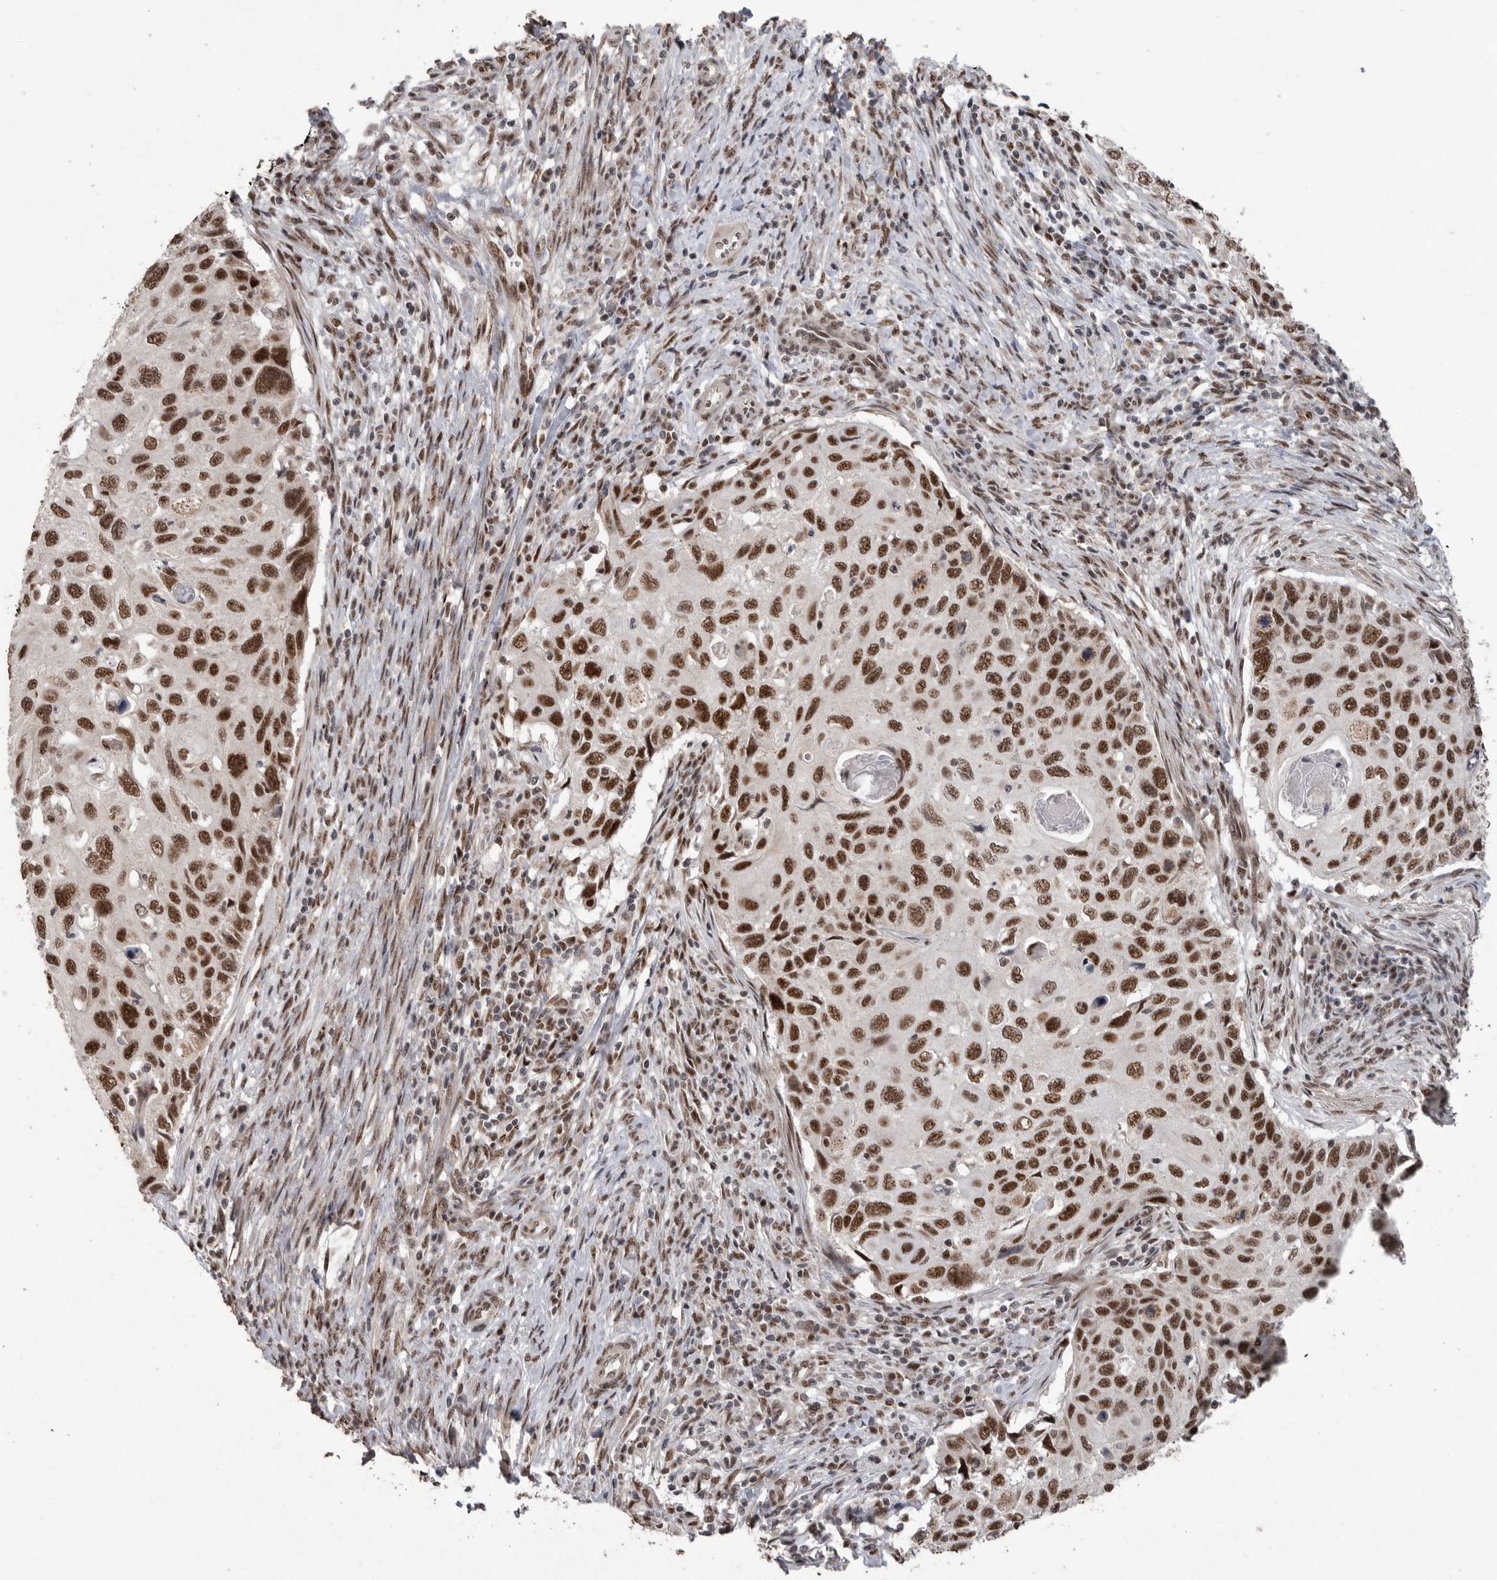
{"staining": {"intensity": "strong", "quantity": ">75%", "location": "nuclear"}, "tissue": "cervical cancer", "cell_type": "Tumor cells", "image_type": "cancer", "snomed": [{"axis": "morphology", "description": "Squamous cell carcinoma, NOS"}, {"axis": "topography", "description": "Cervix"}], "caption": "Strong nuclear protein staining is appreciated in about >75% of tumor cells in cervical cancer.", "gene": "PPP1R10", "patient": {"sex": "female", "age": 70}}